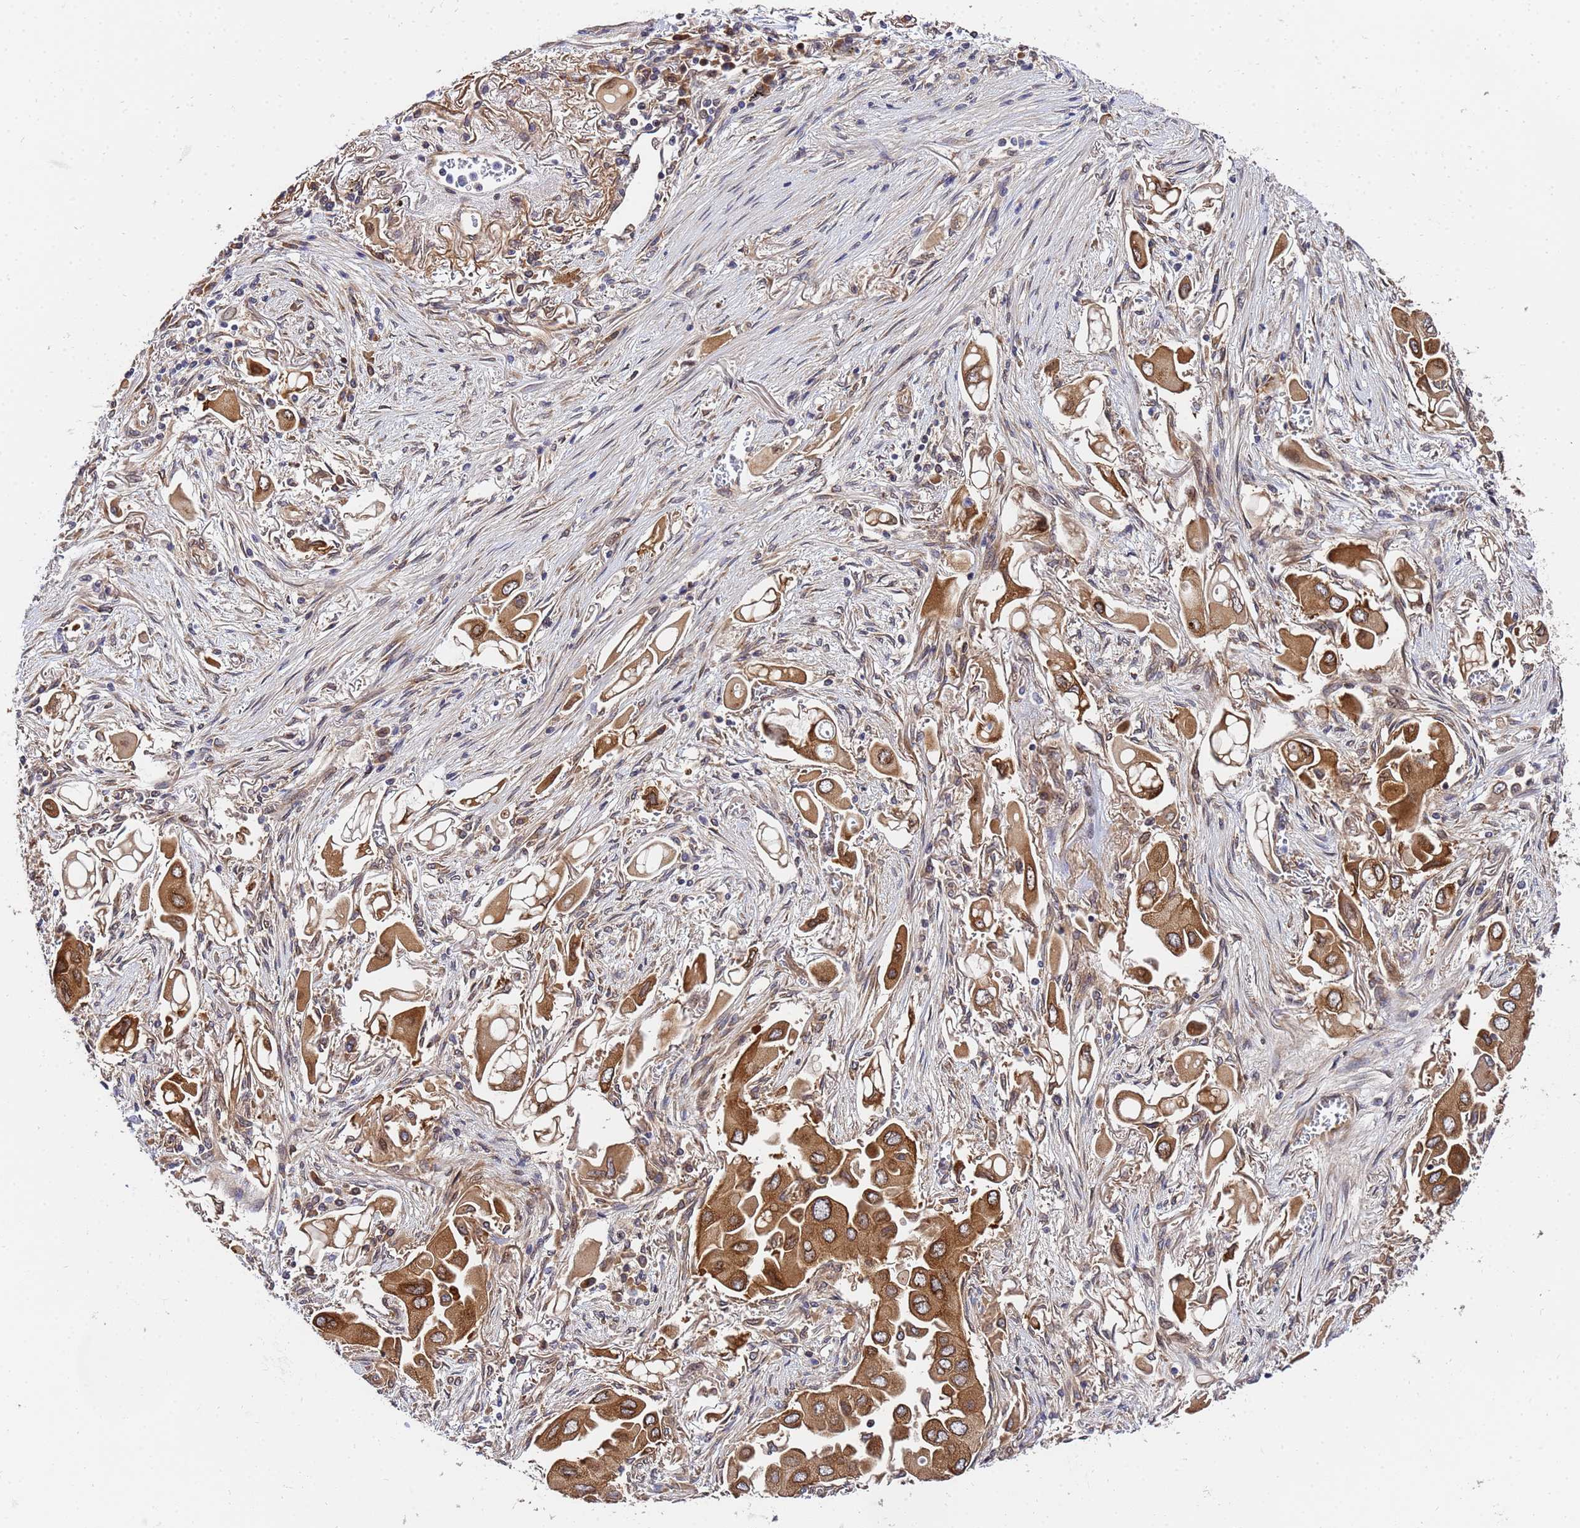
{"staining": {"intensity": "strong", "quantity": ">75%", "location": "cytoplasmic/membranous"}, "tissue": "lung cancer", "cell_type": "Tumor cells", "image_type": "cancer", "snomed": [{"axis": "morphology", "description": "Adenocarcinoma, NOS"}, {"axis": "topography", "description": "Lung"}], "caption": "The histopathology image exhibits staining of lung adenocarcinoma, revealing strong cytoplasmic/membranous protein expression (brown color) within tumor cells. The staining was performed using DAB (3,3'-diaminobenzidine) to visualize the protein expression in brown, while the nuclei were stained in blue with hematoxylin (Magnification: 20x).", "gene": "UNC93B1", "patient": {"sex": "female", "age": 76}}